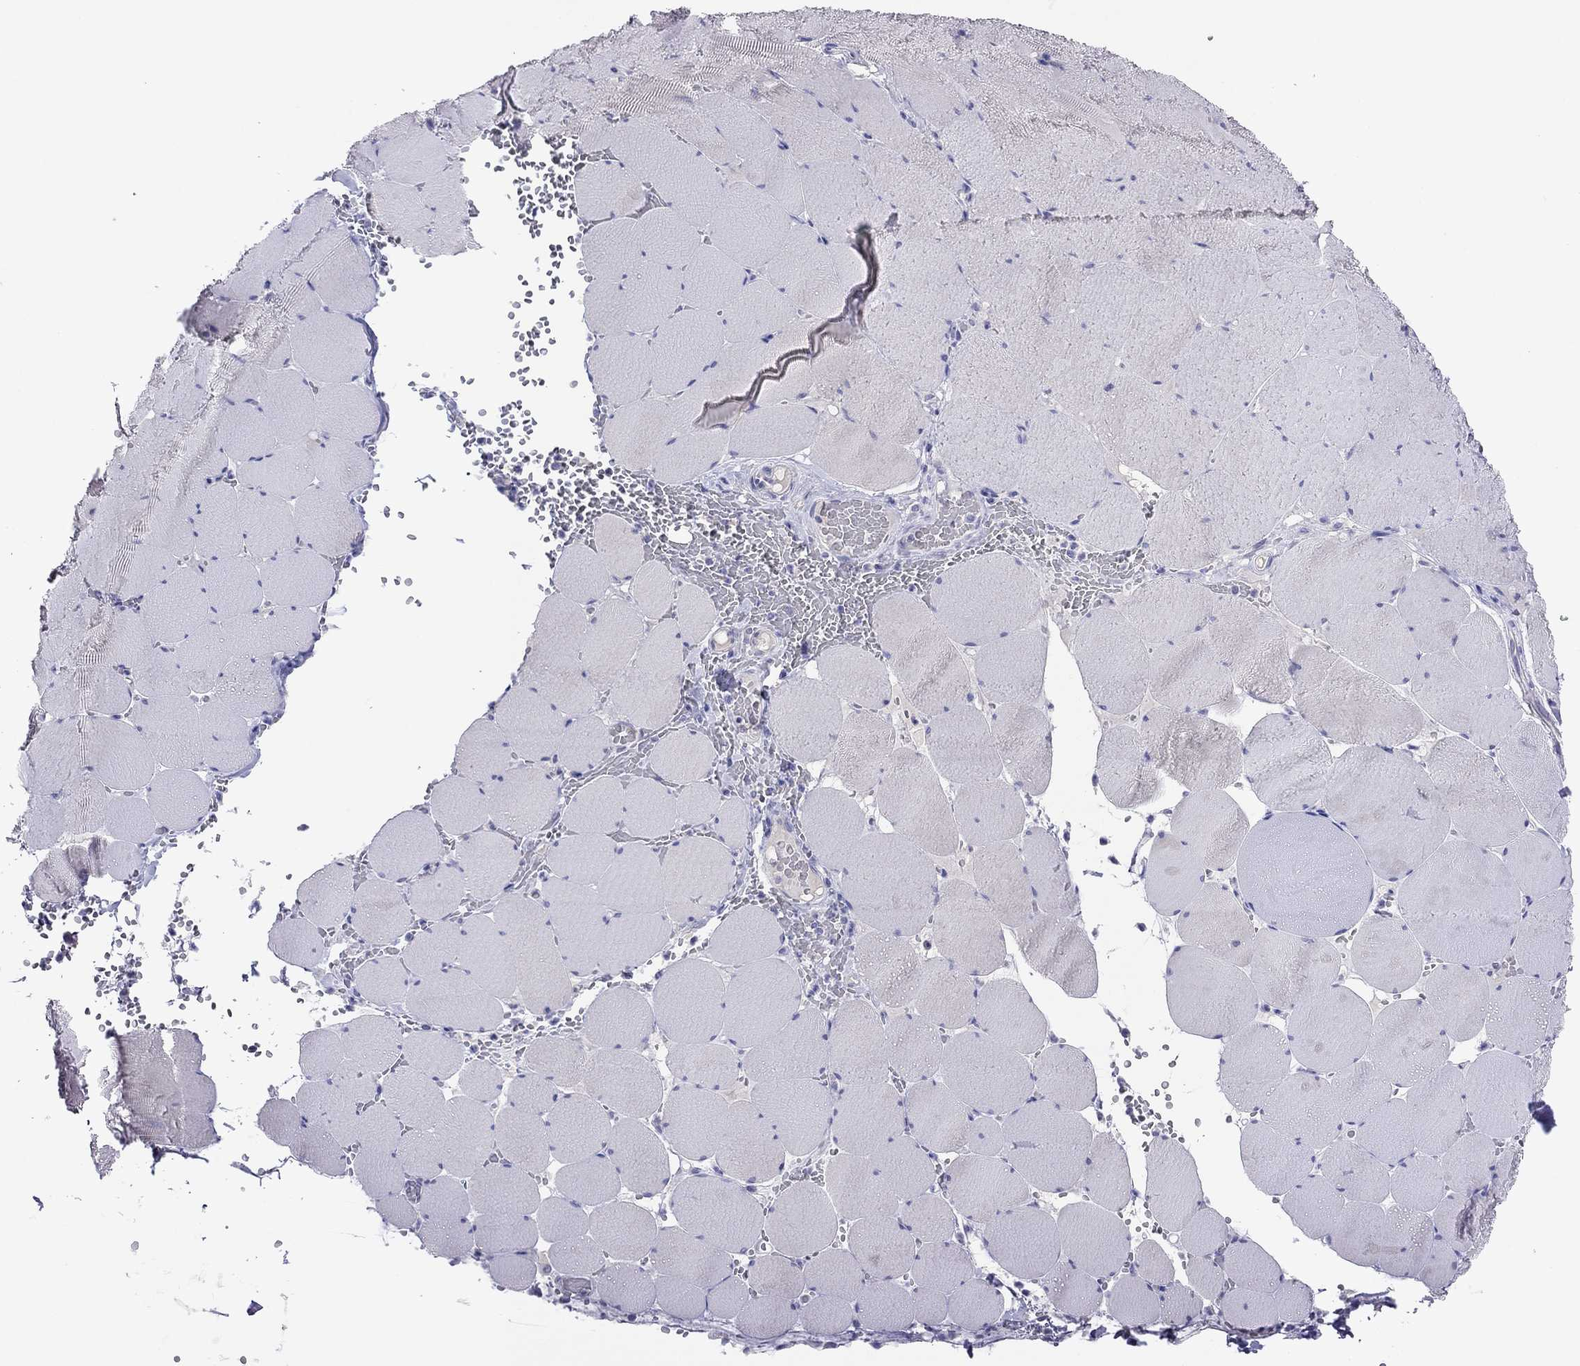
{"staining": {"intensity": "negative", "quantity": "none", "location": "none"}, "tissue": "skeletal muscle", "cell_type": "Myocytes", "image_type": "normal", "snomed": [{"axis": "morphology", "description": "Normal tissue, NOS"}, {"axis": "morphology", "description": "Malignant melanoma, Metastatic site"}, {"axis": "topography", "description": "Skeletal muscle"}], "caption": "Immunohistochemical staining of benign skeletal muscle reveals no significant staining in myocytes. (DAB IHC, high magnification).", "gene": "CAPNS2", "patient": {"sex": "male", "age": 50}}